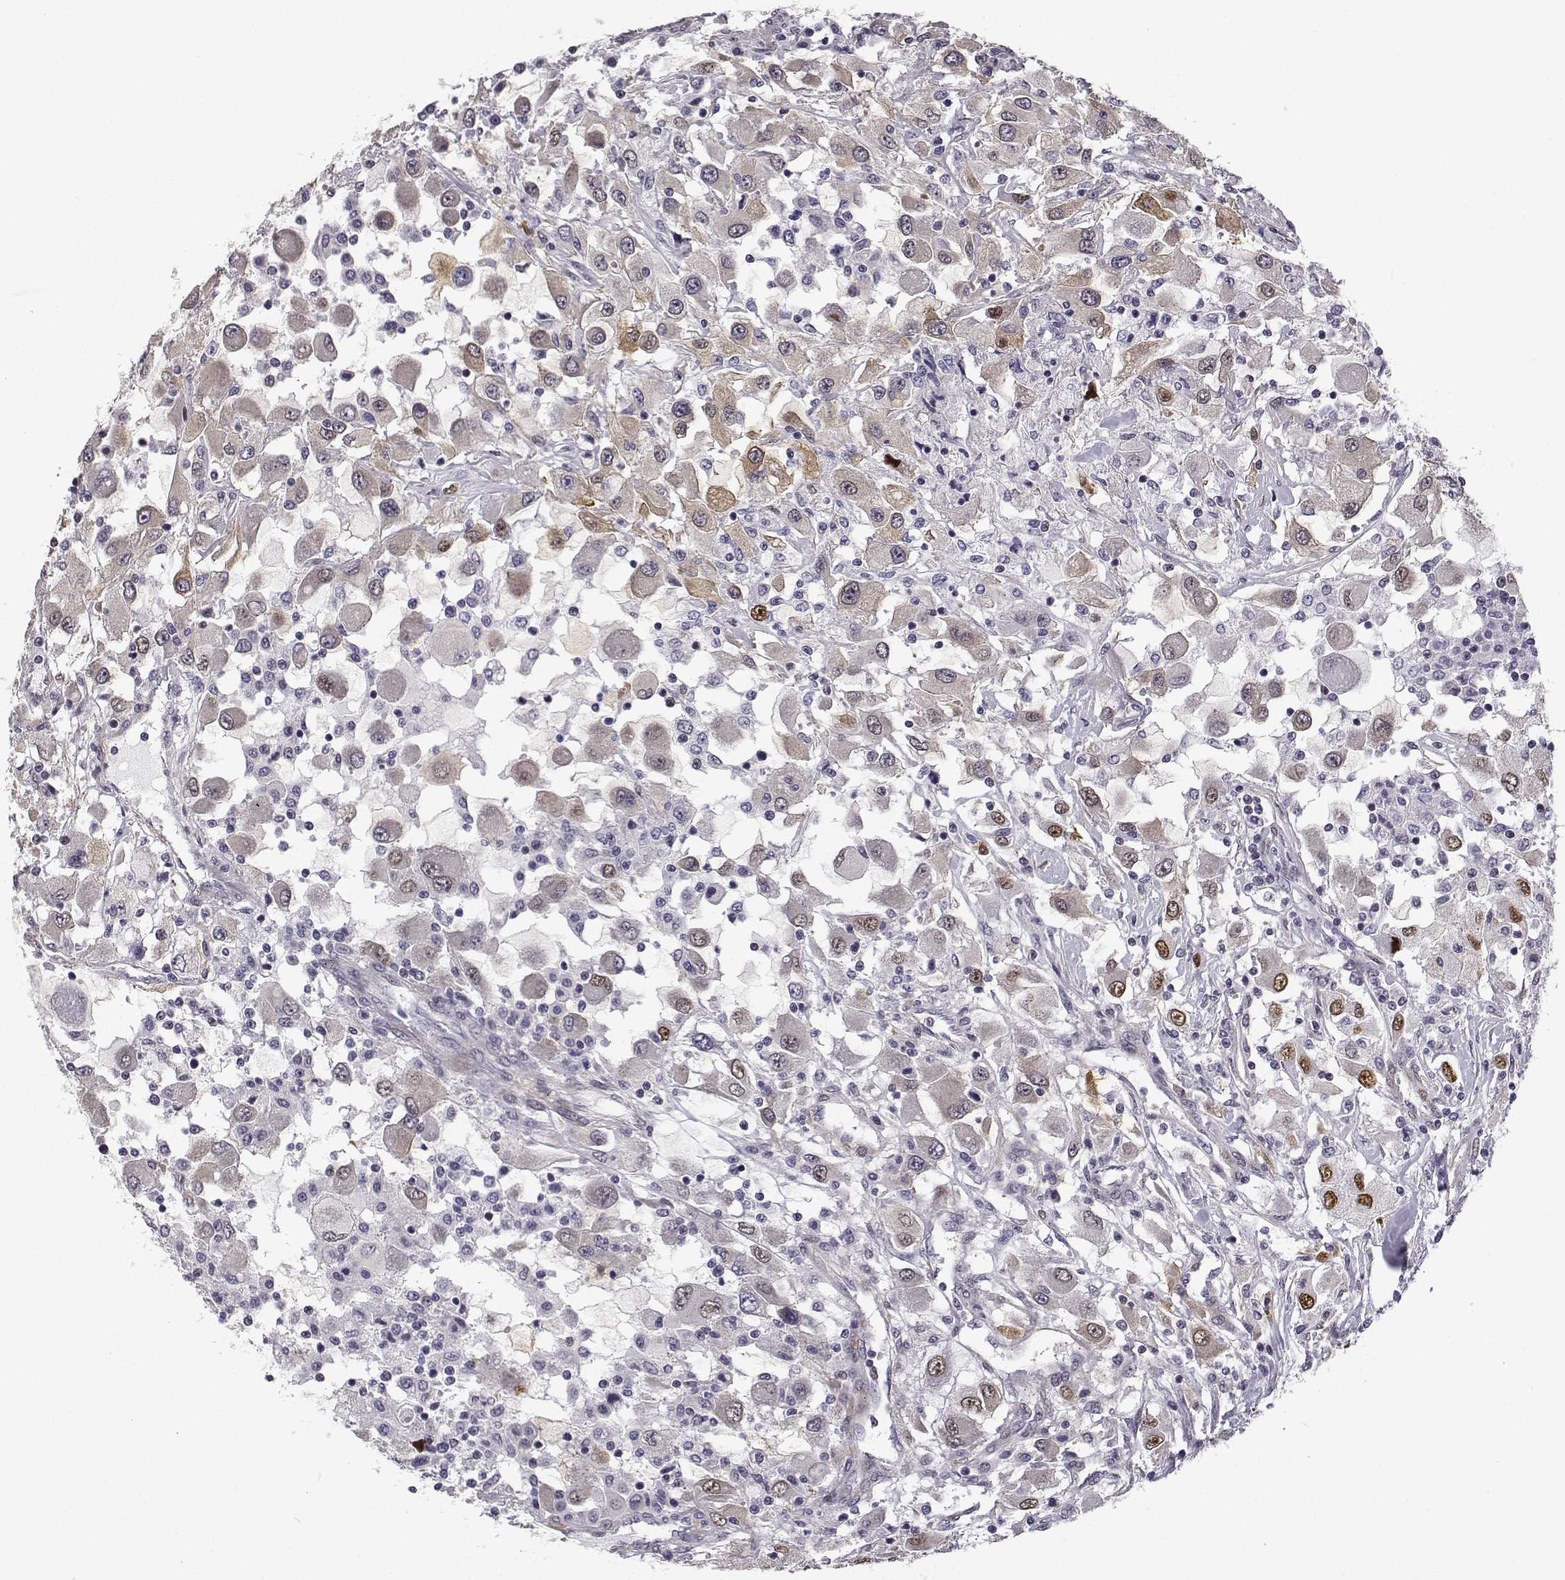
{"staining": {"intensity": "weak", "quantity": "<25%", "location": "cytoplasmic/membranous"}, "tissue": "renal cancer", "cell_type": "Tumor cells", "image_type": "cancer", "snomed": [{"axis": "morphology", "description": "Adenocarcinoma, NOS"}, {"axis": "topography", "description": "Kidney"}], "caption": "A high-resolution photomicrograph shows IHC staining of adenocarcinoma (renal), which reveals no significant staining in tumor cells.", "gene": "PHGDH", "patient": {"sex": "female", "age": 67}}